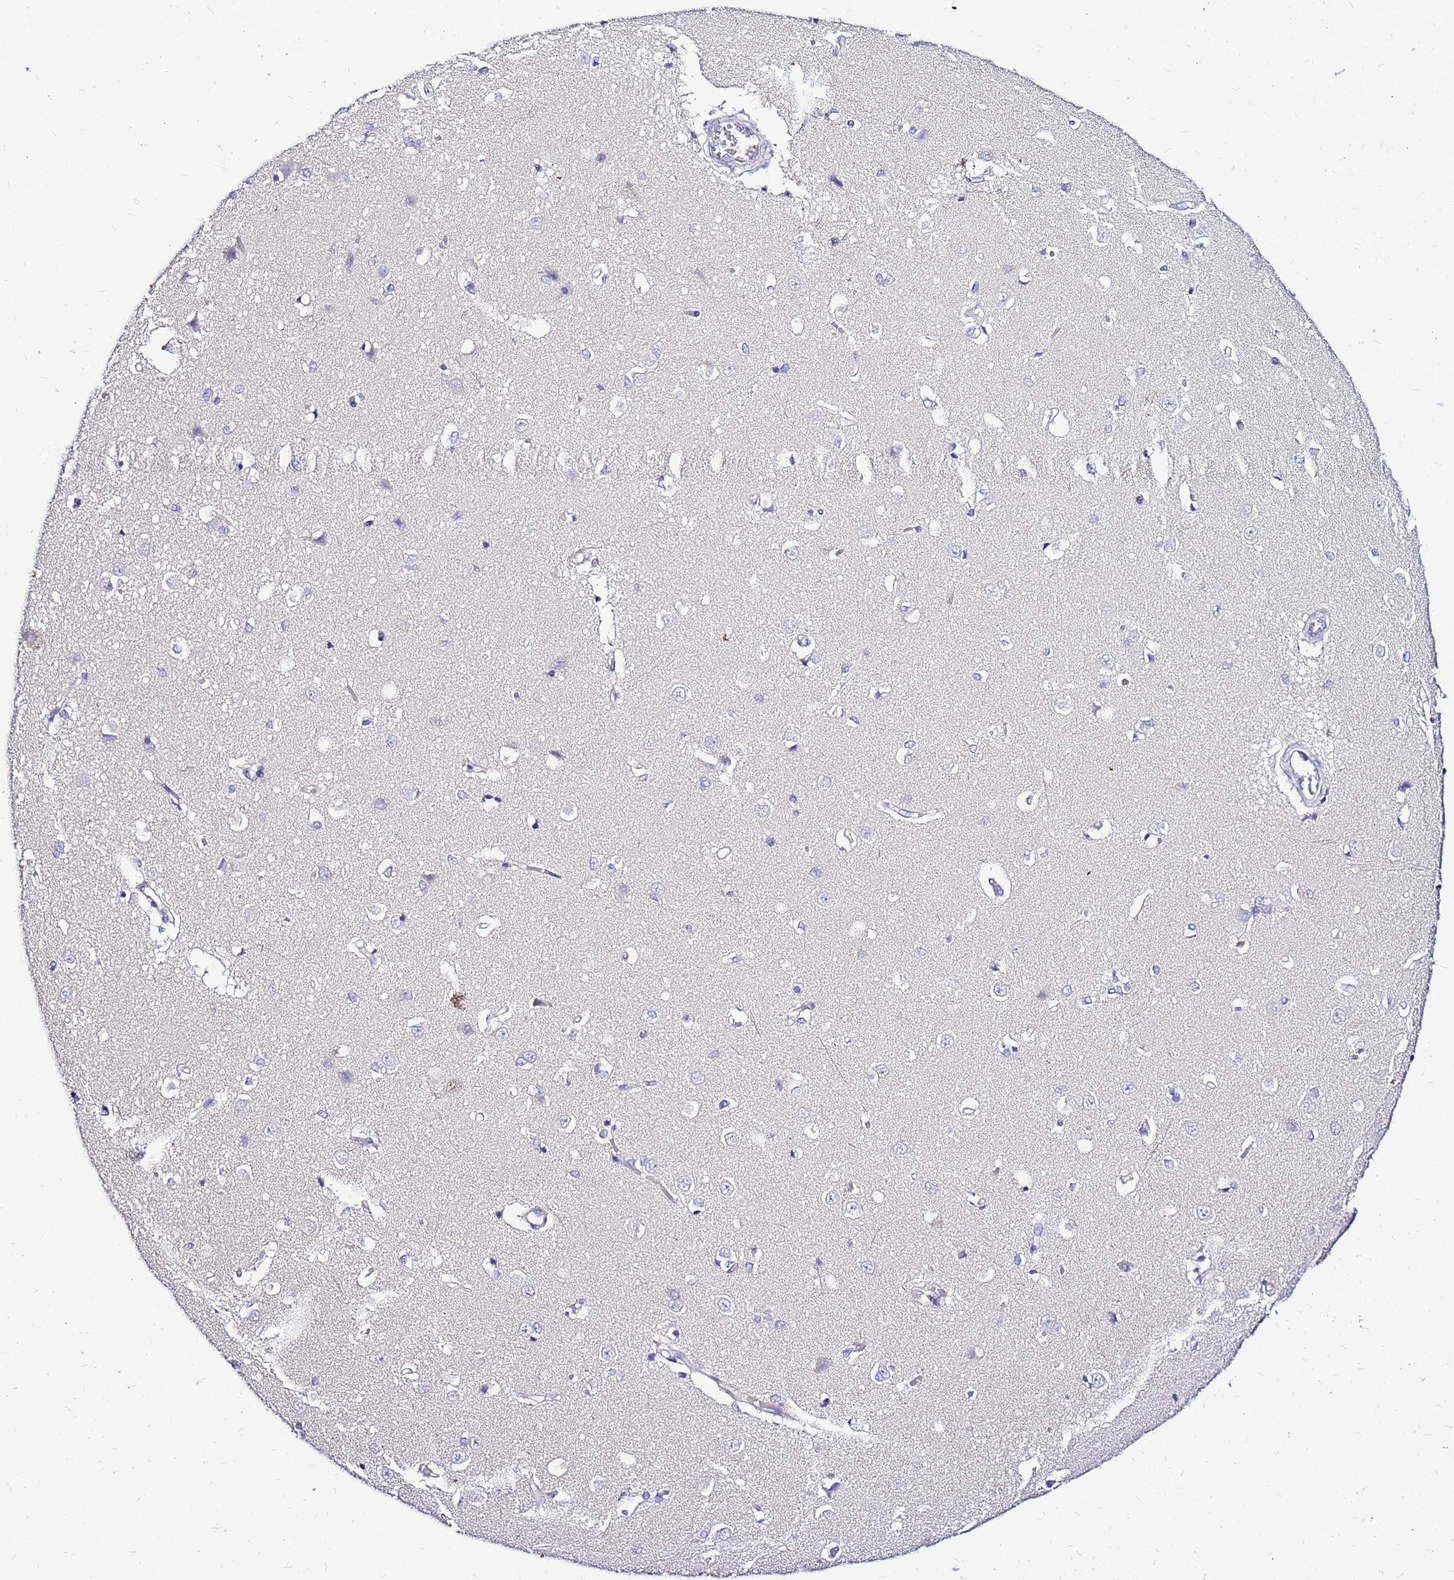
{"staining": {"intensity": "negative", "quantity": "none", "location": "none"}, "tissue": "caudate", "cell_type": "Glial cells", "image_type": "normal", "snomed": [{"axis": "morphology", "description": "Normal tissue, NOS"}, {"axis": "topography", "description": "Lateral ventricle wall"}], "caption": "High magnification brightfield microscopy of unremarkable caudate stained with DAB (brown) and counterstained with hematoxylin (blue): glial cells show no significant staining. (Brightfield microscopy of DAB immunohistochemistry (IHC) at high magnification).", "gene": "ARHGEF35", "patient": {"sex": "male", "age": 37}}